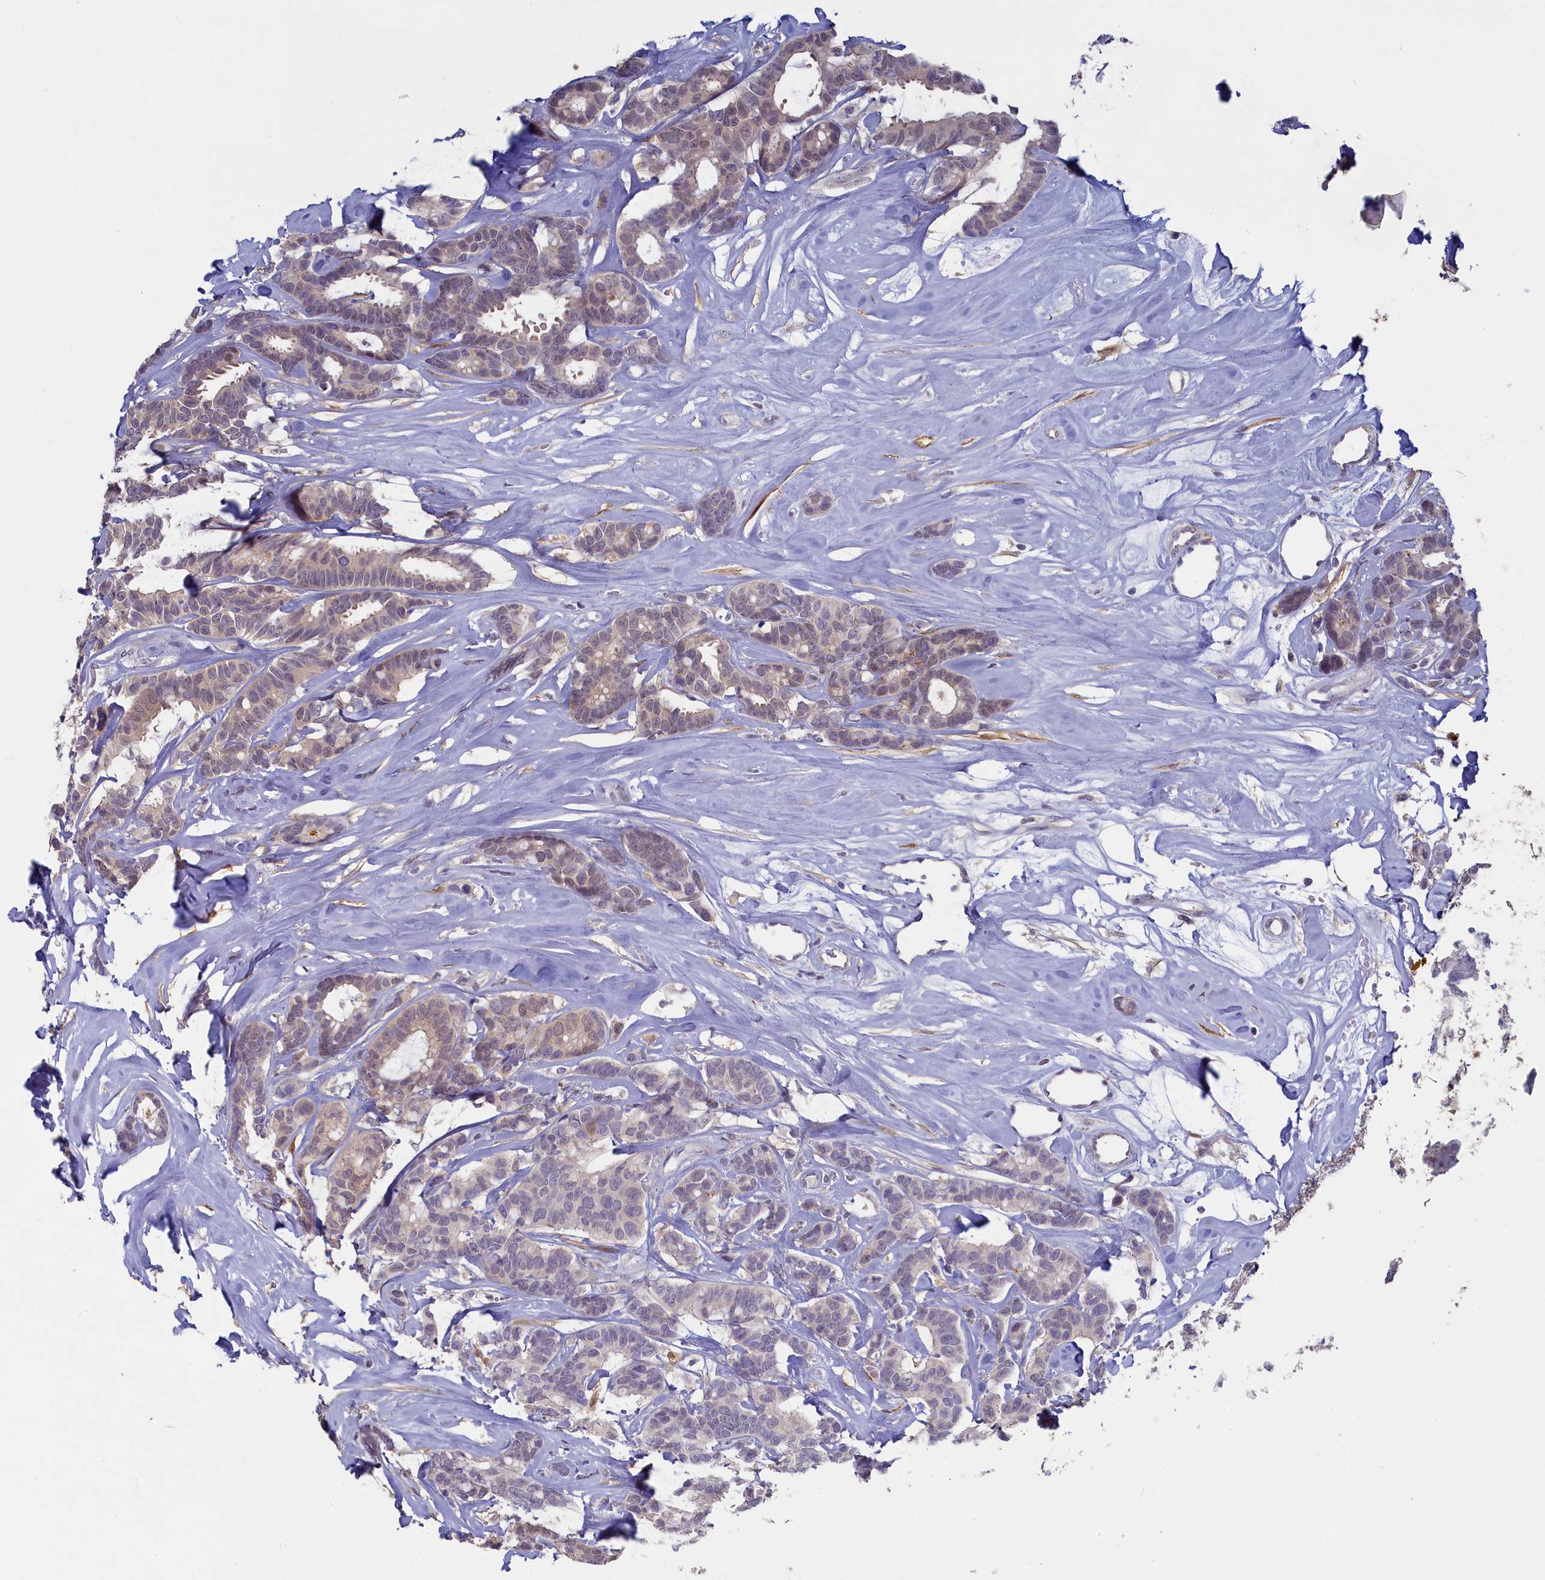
{"staining": {"intensity": "weak", "quantity": "<25%", "location": "cytoplasmic/membranous"}, "tissue": "breast cancer", "cell_type": "Tumor cells", "image_type": "cancer", "snomed": [{"axis": "morphology", "description": "Duct carcinoma"}, {"axis": "topography", "description": "Breast"}], "caption": "This is an immunohistochemistry micrograph of human infiltrating ductal carcinoma (breast). There is no positivity in tumor cells.", "gene": "UCHL3", "patient": {"sex": "female", "age": 87}}